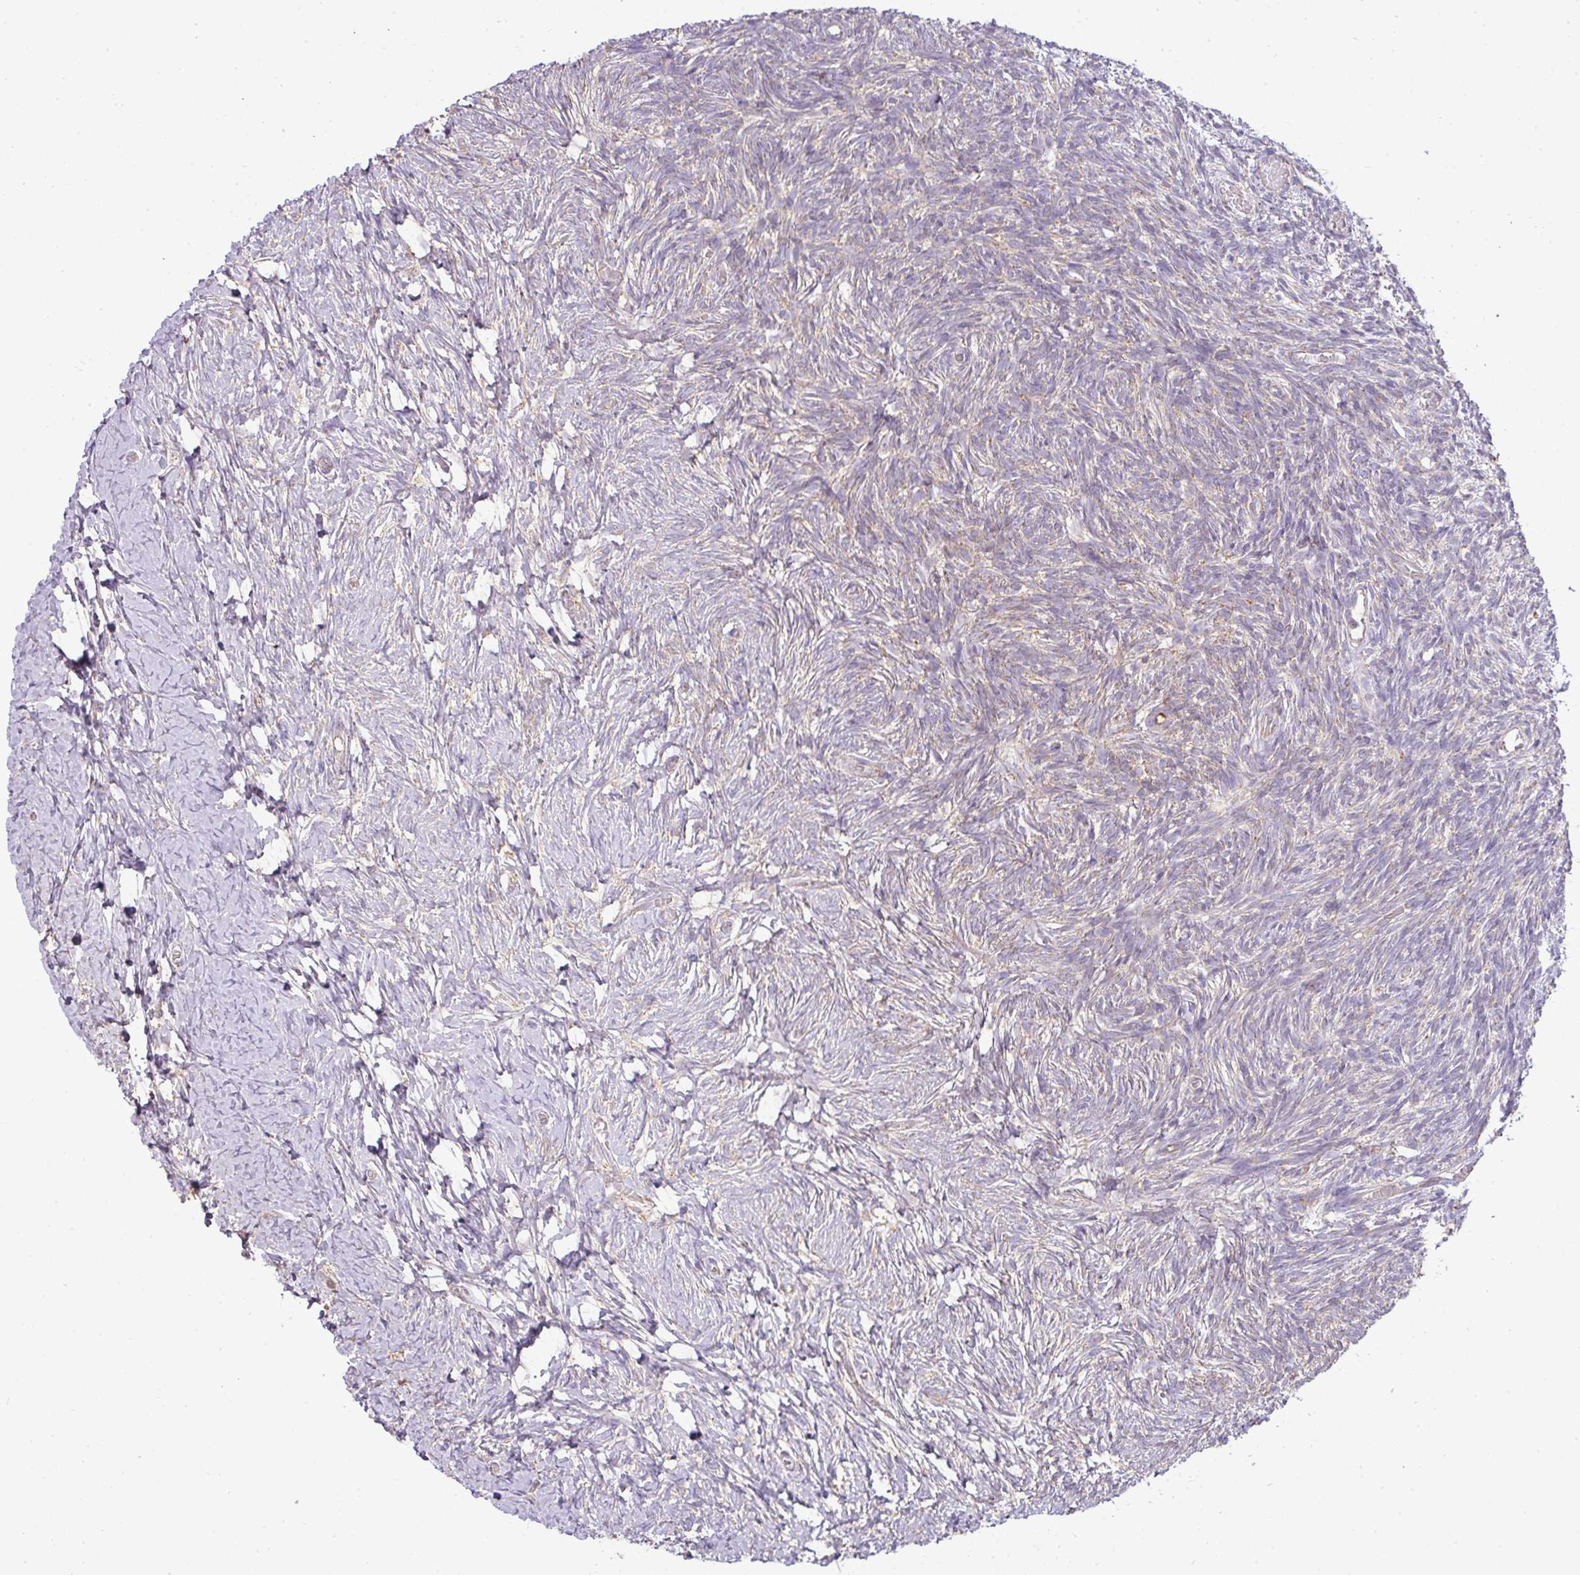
{"staining": {"intensity": "weak", "quantity": "25%-75%", "location": "cytoplasmic/membranous"}, "tissue": "ovary", "cell_type": "Ovarian stroma cells", "image_type": "normal", "snomed": [{"axis": "morphology", "description": "Normal tissue, NOS"}, {"axis": "topography", "description": "Ovary"}], "caption": "The image reveals staining of benign ovary, revealing weak cytoplasmic/membranous protein expression (brown color) within ovarian stroma cells.", "gene": "ZNF211", "patient": {"sex": "female", "age": 39}}